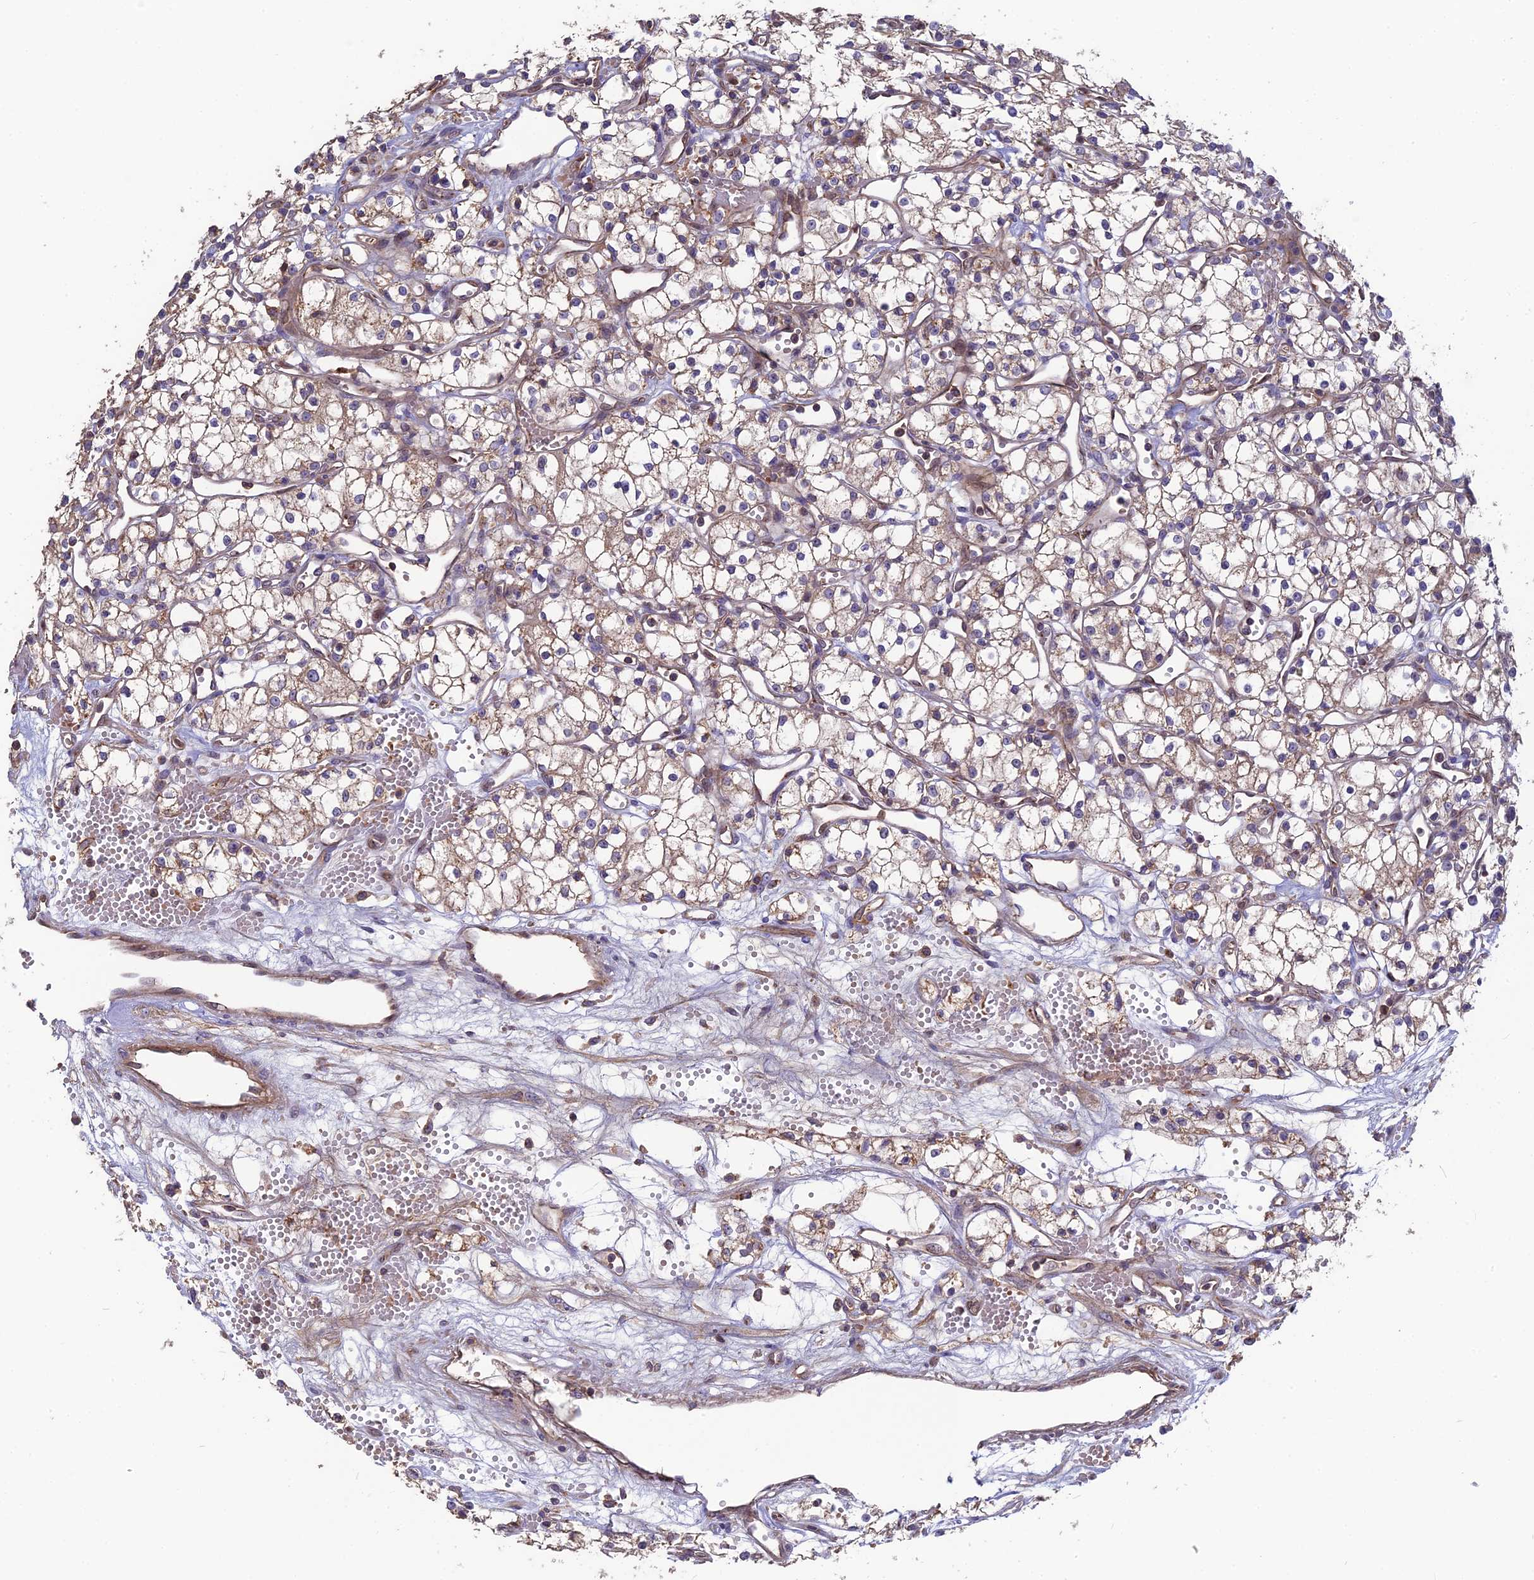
{"staining": {"intensity": "weak", "quantity": "<25%", "location": "cytoplasmic/membranous"}, "tissue": "renal cancer", "cell_type": "Tumor cells", "image_type": "cancer", "snomed": [{"axis": "morphology", "description": "Adenocarcinoma, NOS"}, {"axis": "topography", "description": "Kidney"}], "caption": "Human renal adenocarcinoma stained for a protein using IHC displays no staining in tumor cells.", "gene": "RPIA", "patient": {"sex": "male", "age": 59}}